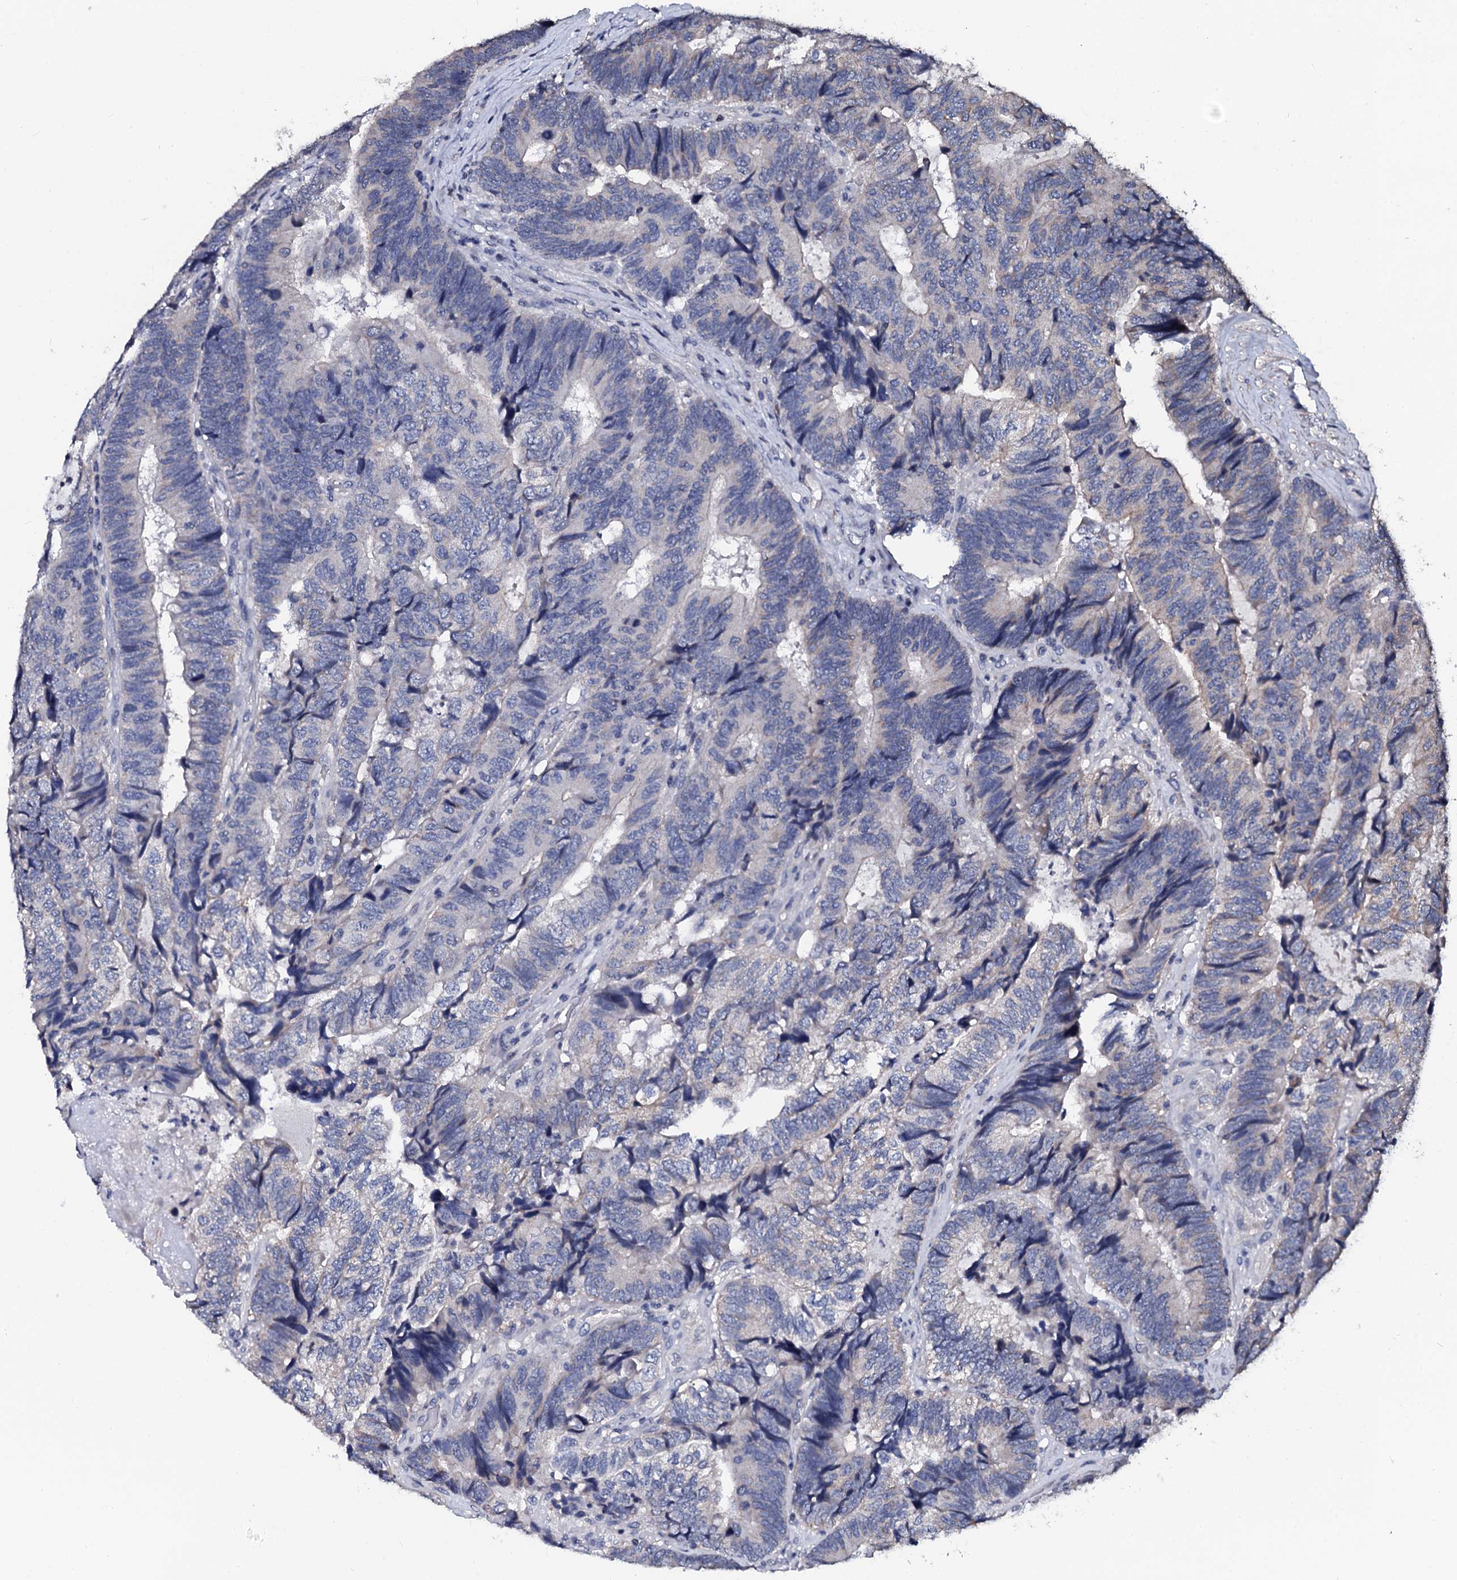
{"staining": {"intensity": "negative", "quantity": "none", "location": "none"}, "tissue": "colorectal cancer", "cell_type": "Tumor cells", "image_type": "cancer", "snomed": [{"axis": "morphology", "description": "Adenocarcinoma, NOS"}, {"axis": "topography", "description": "Colon"}], "caption": "DAB immunohistochemical staining of human colorectal cancer (adenocarcinoma) reveals no significant expression in tumor cells.", "gene": "SLC37A4", "patient": {"sex": "female", "age": 67}}